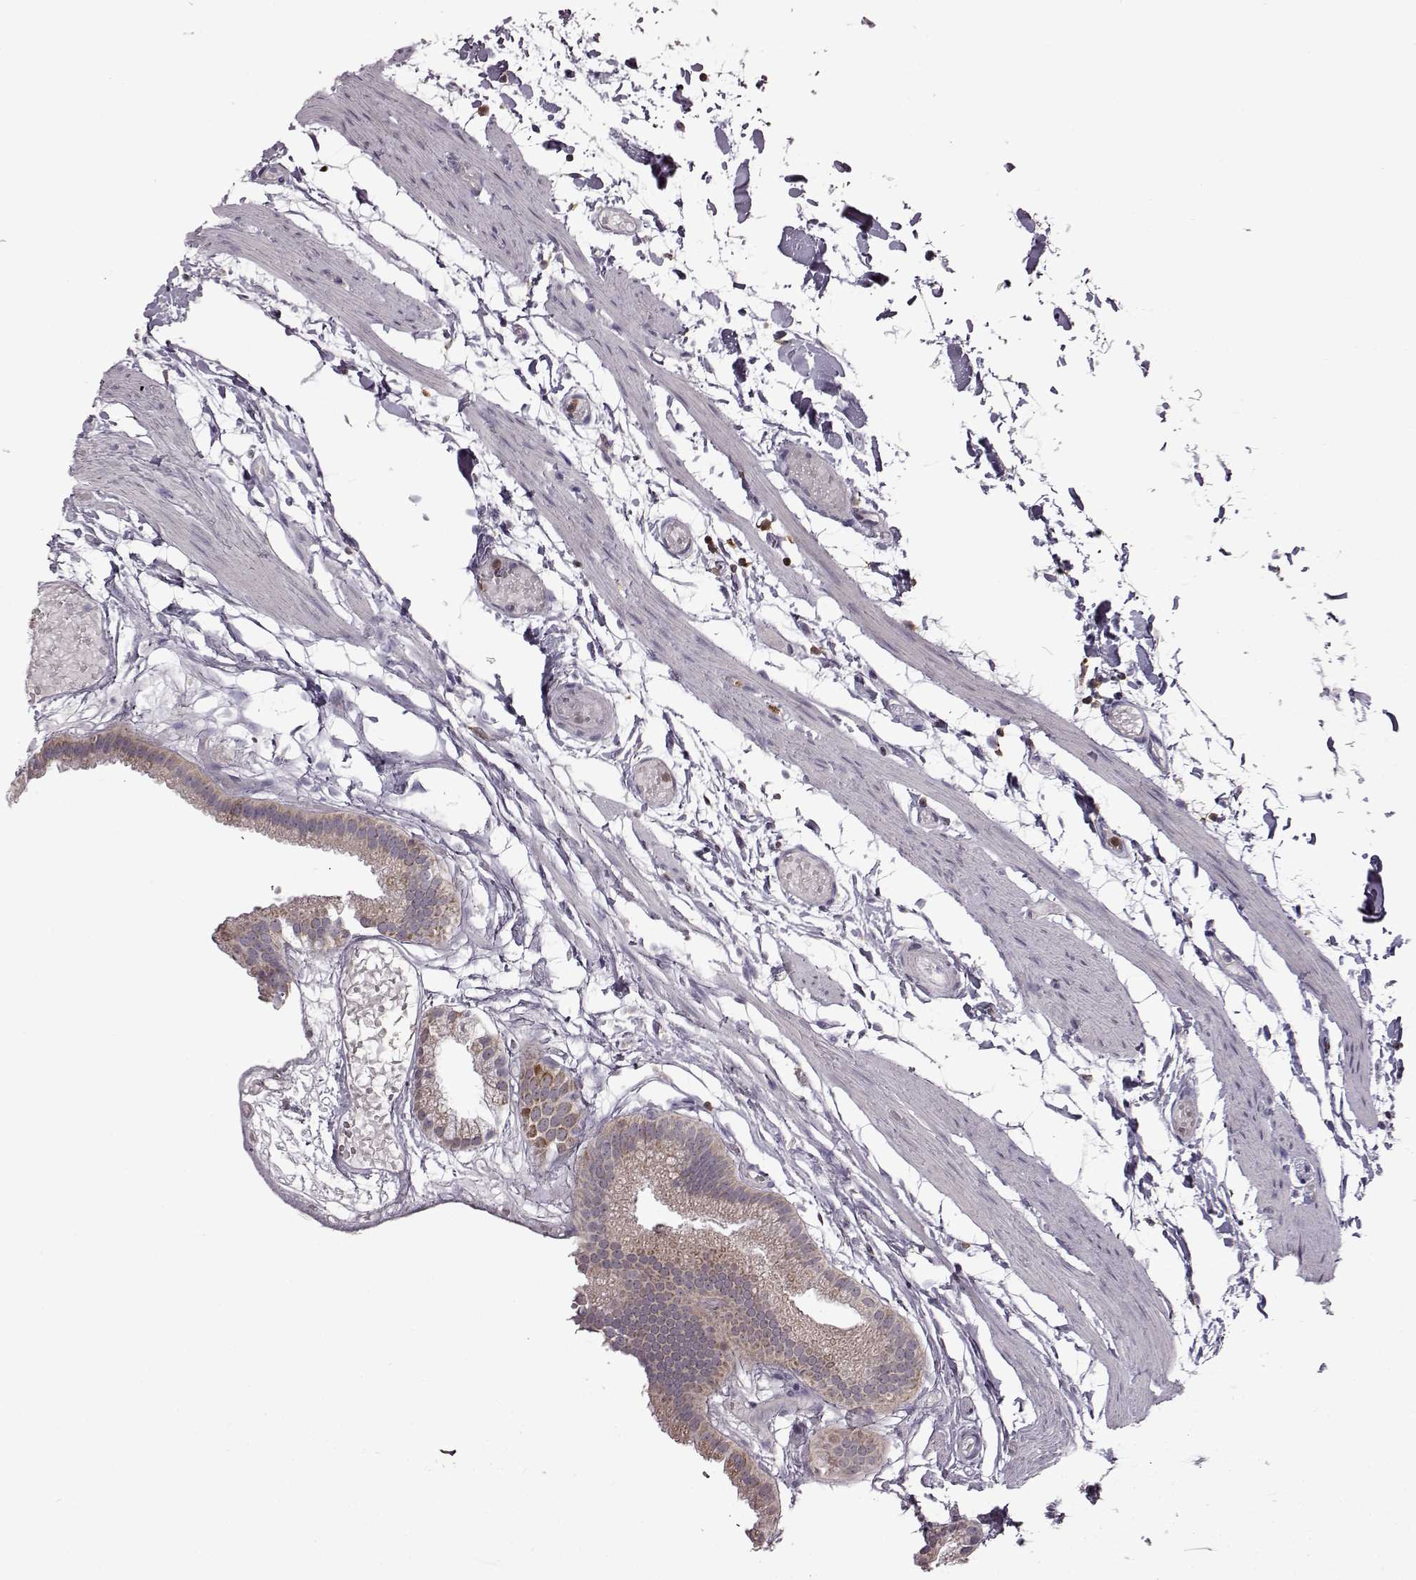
{"staining": {"intensity": "moderate", "quantity": "<25%", "location": "cytoplasmic/membranous"}, "tissue": "gallbladder", "cell_type": "Glandular cells", "image_type": "normal", "snomed": [{"axis": "morphology", "description": "Normal tissue, NOS"}, {"axis": "topography", "description": "Gallbladder"}], "caption": "Immunohistochemistry (IHC) of normal human gallbladder displays low levels of moderate cytoplasmic/membranous staining in approximately <25% of glandular cells. The staining was performed using DAB, with brown indicating positive protein expression. Nuclei are stained blue with hematoxylin.", "gene": "DOK2", "patient": {"sex": "female", "age": 45}}